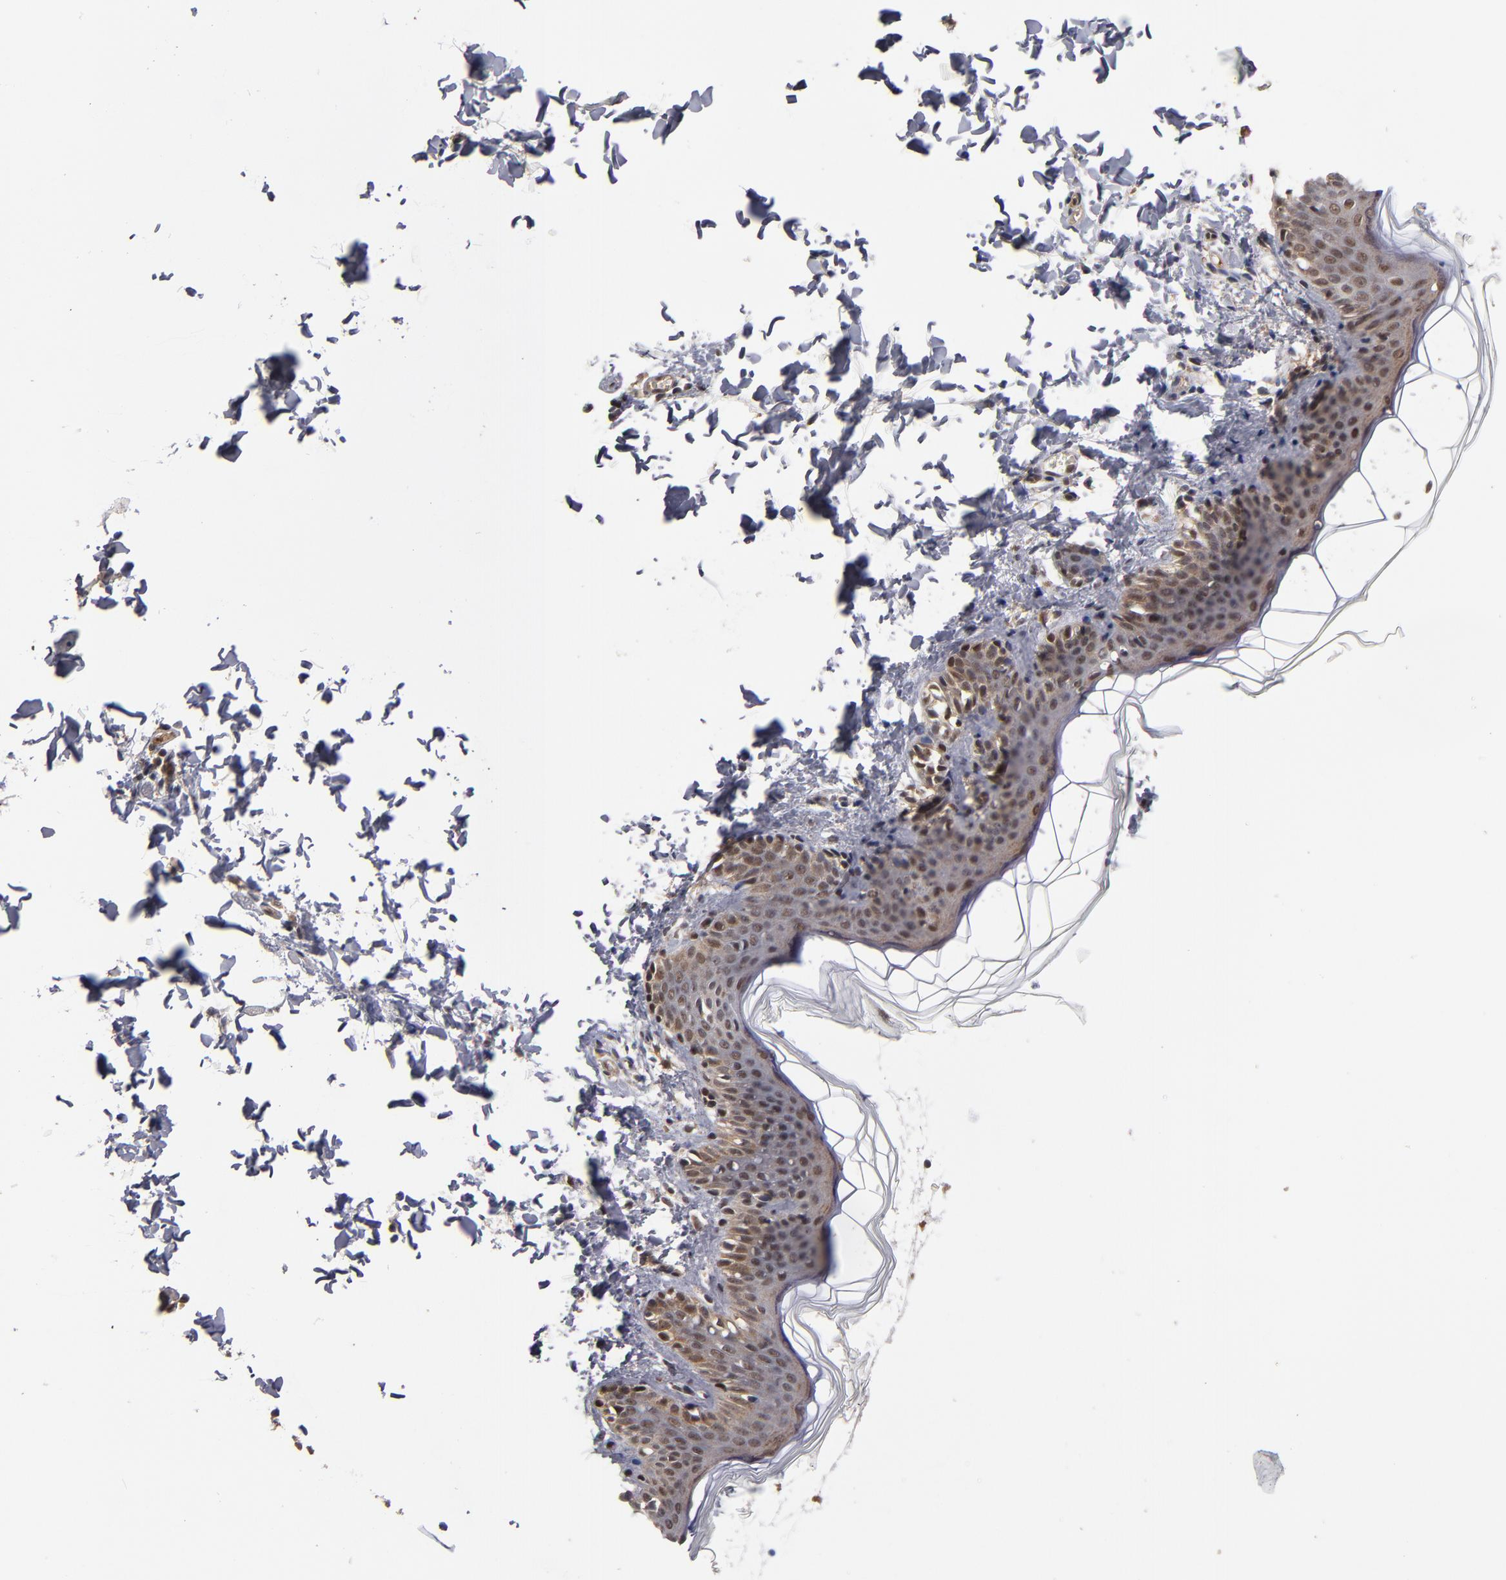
{"staining": {"intensity": "moderate", "quantity": ">75%", "location": "cytoplasmic/membranous,nuclear"}, "tissue": "skin", "cell_type": "Fibroblasts", "image_type": "normal", "snomed": [{"axis": "morphology", "description": "Normal tissue, NOS"}, {"axis": "topography", "description": "Skin"}], "caption": "High-power microscopy captured an immunohistochemistry micrograph of benign skin, revealing moderate cytoplasmic/membranous,nuclear staining in about >75% of fibroblasts.", "gene": "CUL5", "patient": {"sex": "female", "age": 4}}